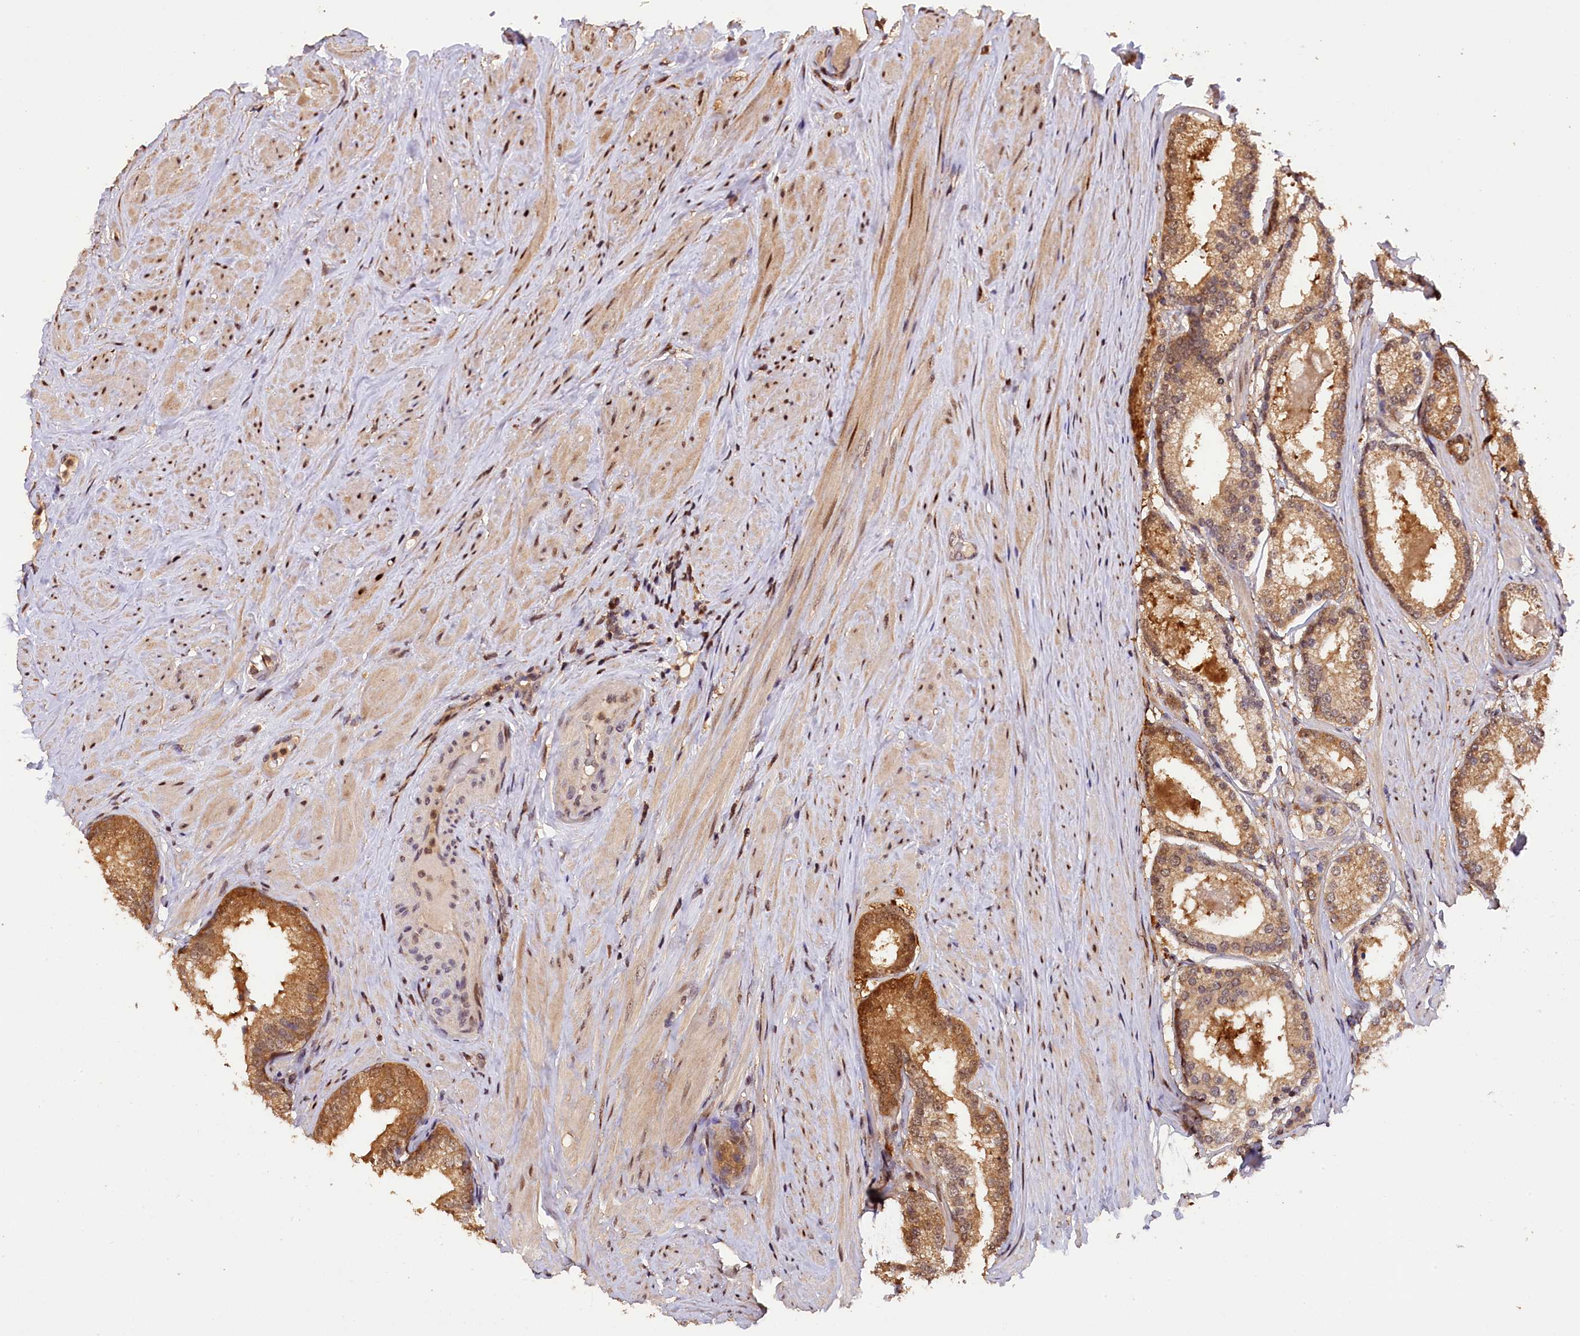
{"staining": {"intensity": "moderate", "quantity": ">75%", "location": "cytoplasmic/membranous,nuclear"}, "tissue": "prostate cancer", "cell_type": "Tumor cells", "image_type": "cancer", "snomed": [{"axis": "morphology", "description": "Adenocarcinoma, Low grade"}, {"axis": "topography", "description": "Prostate"}], "caption": "Prostate adenocarcinoma (low-grade) stained for a protein (brown) displays moderate cytoplasmic/membranous and nuclear positive expression in approximately >75% of tumor cells.", "gene": "PHAF1", "patient": {"sex": "male", "age": 68}}